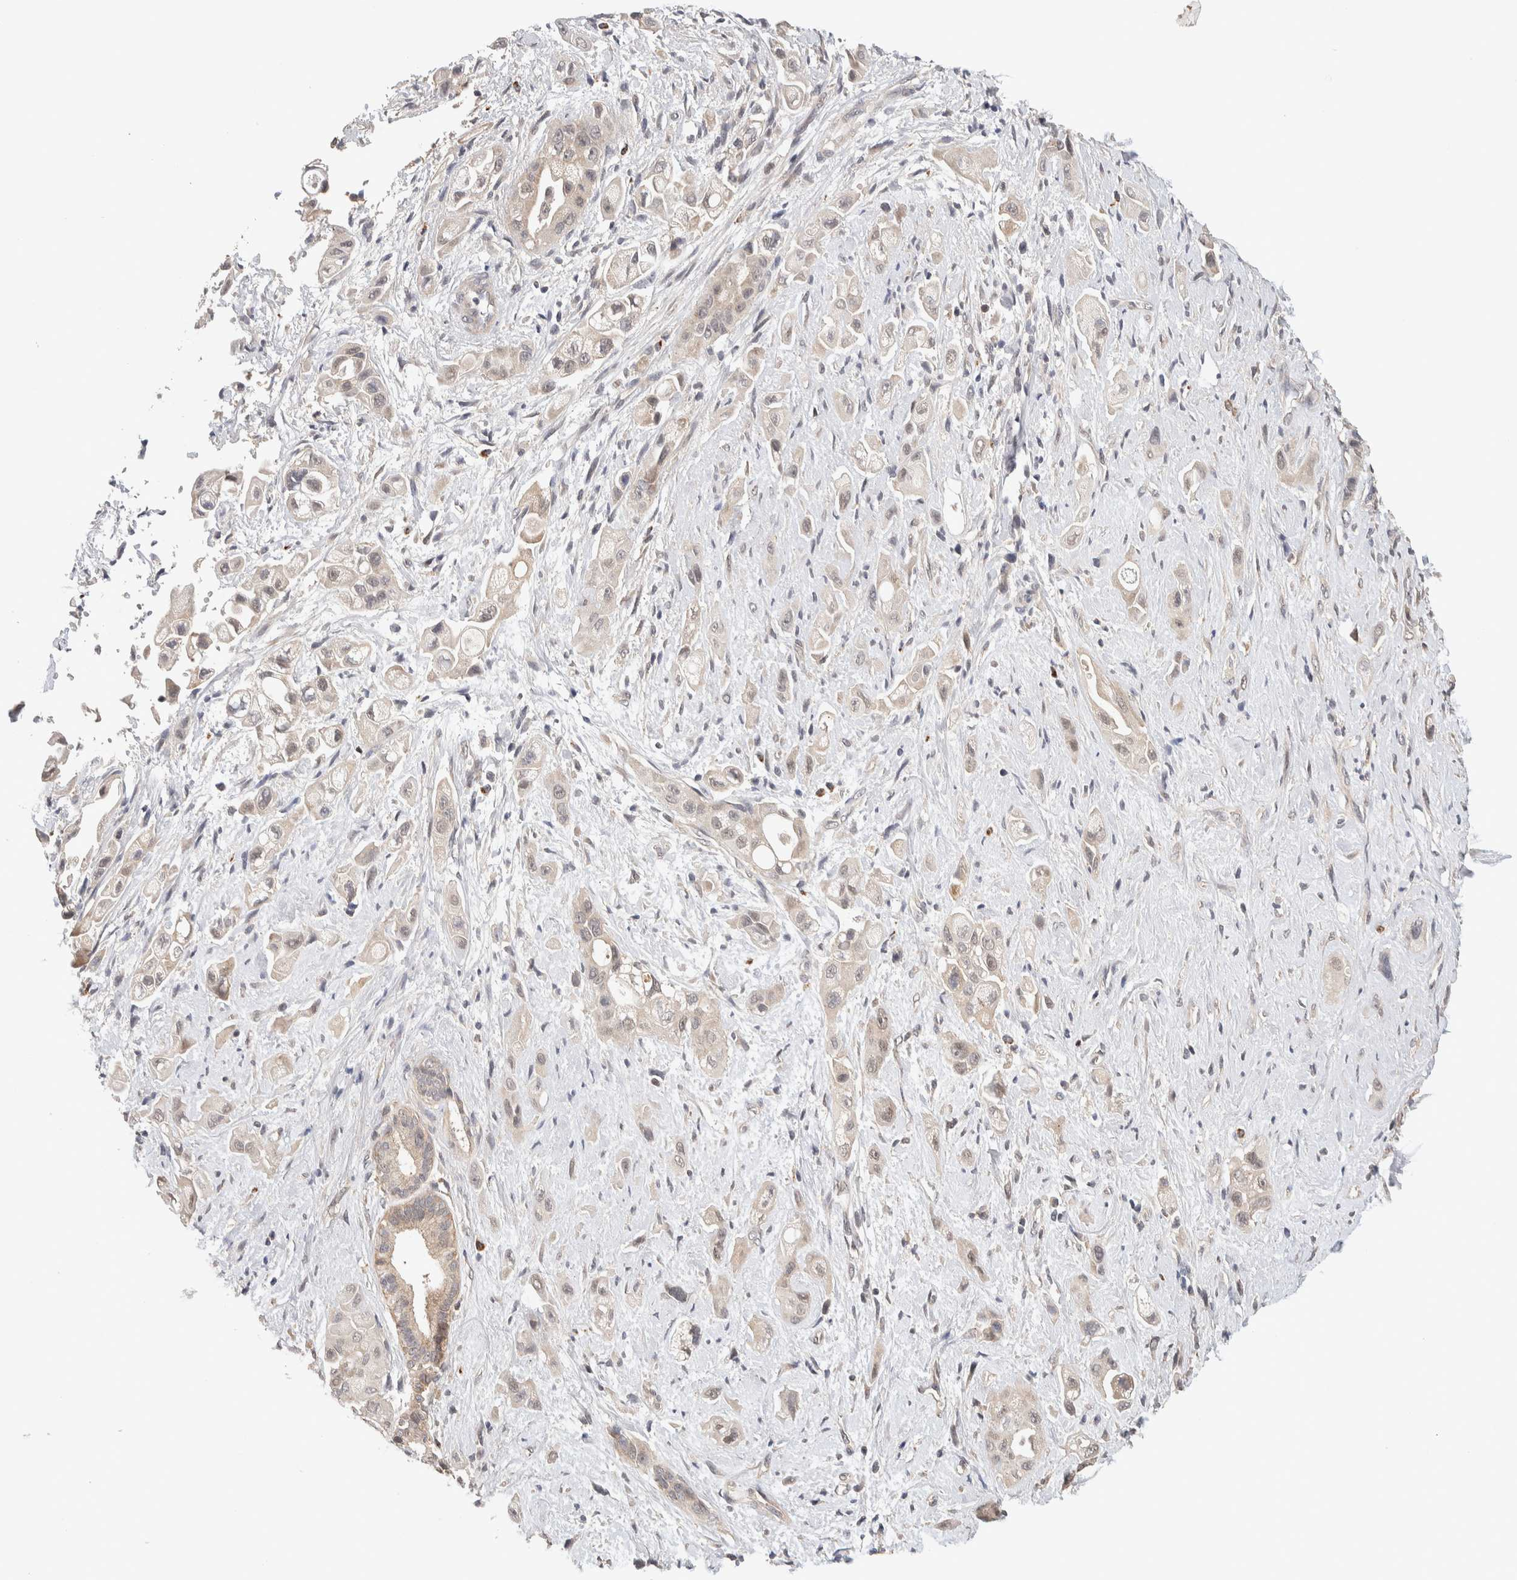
{"staining": {"intensity": "weak", "quantity": "<25%", "location": "cytoplasmic/membranous"}, "tissue": "pancreatic cancer", "cell_type": "Tumor cells", "image_type": "cancer", "snomed": [{"axis": "morphology", "description": "Adenocarcinoma, NOS"}, {"axis": "topography", "description": "Pancreas"}], "caption": "High power microscopy histopathology image of an IHC histopathology image of pancreatic adenocarcinoma, revealing no significant expression in tumor cells. The staining is performed using DAB brown chromogen with nuclei counter-stained in using hematoxylin.", "gene": "CASK", "patient": {"sex": "female", "age": 66}}